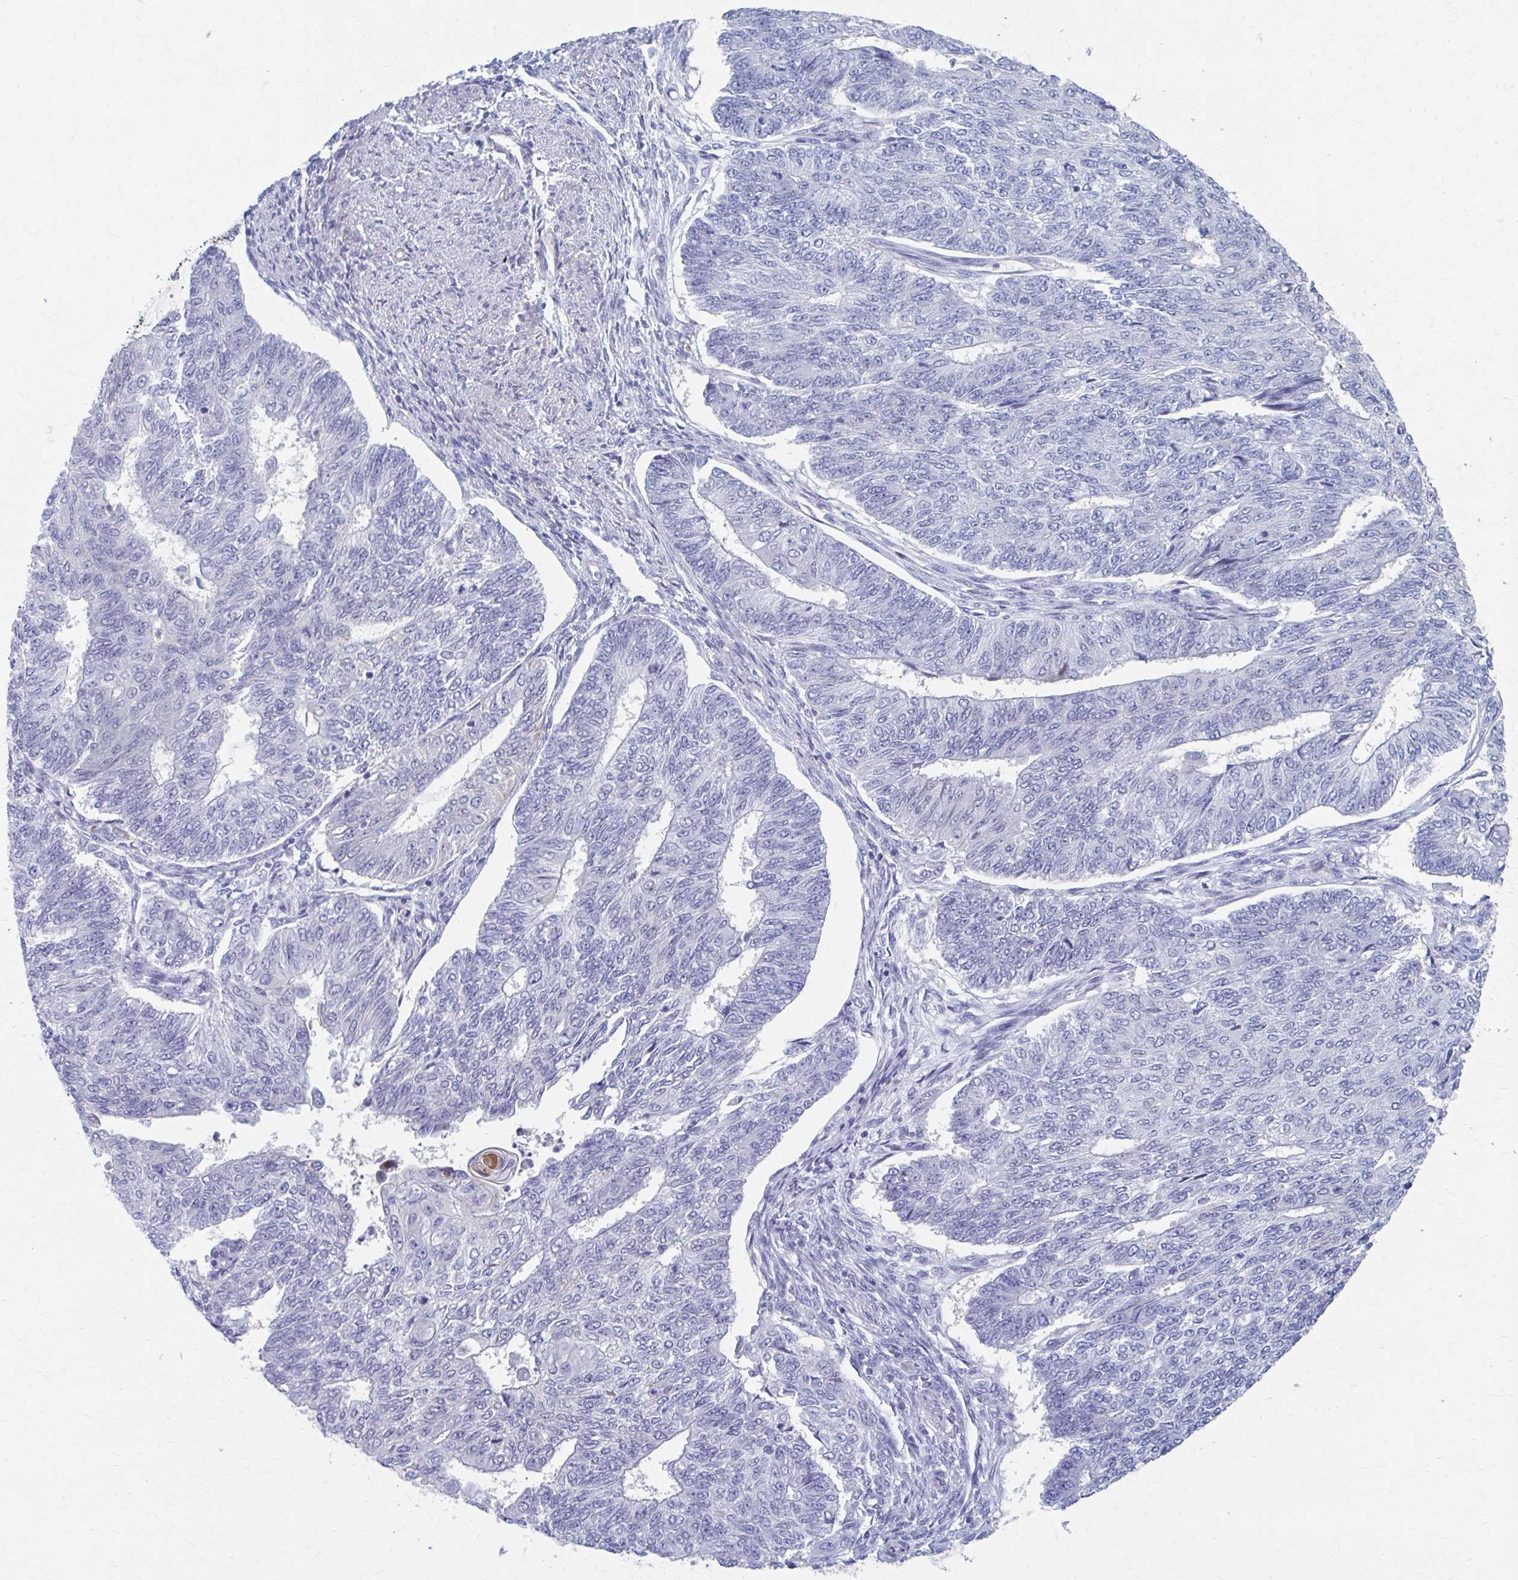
{"staining": {"intensity": "negative", "quantity": "none", "location": "none"}, "tissue": "endometrial cancer", "cell_type": "Tumor cells", "image_type": "cancer", "snomed": [{"axis": "morphology", "description": "Adenocarcinoma, NOS"}, {"axis": "topography", "description": "Endometrium"}], "caption": "High power microscopy image of an immunohistochemistry (IHC) histopathology image of endometrial cancer (adenocarcinoma), revealing no significant expression in tumor cells.", "gene": "ABHD16B", "patient": {"sex": "female", "age": 32}}